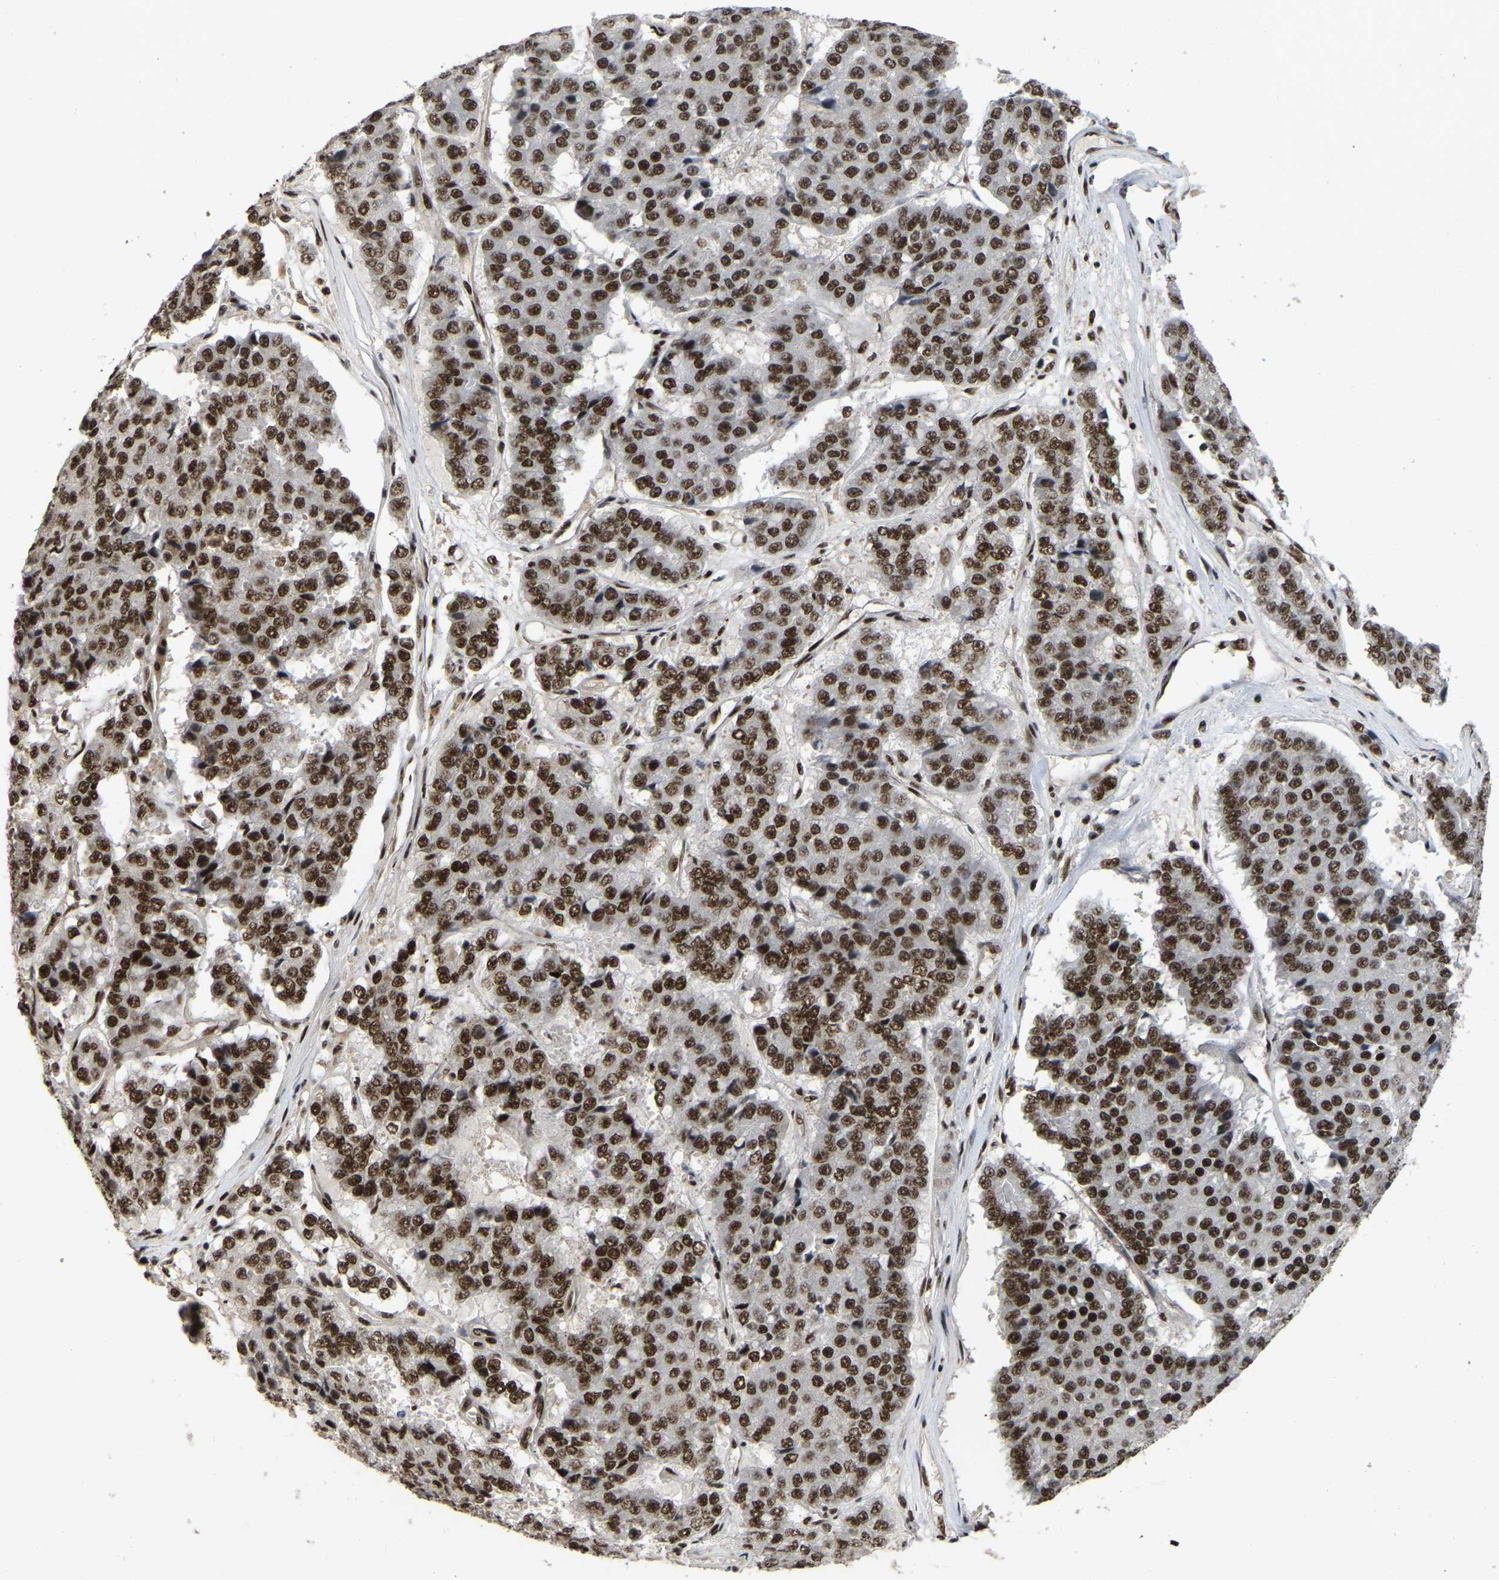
{"staining": {"intensity": "moderate", "quantity": ">75%", "location": "nuclear"}, "tissue": "pancreatic cancer", "cell_type": "Tumor cells", "image_type": "cancer", "snomed": [{"axis": "morphology", "description": "Adenocarcinoma, NOS"}, {"axis": "topography", "description": "Pancreas"}], "caption": "Immunohistochemical staining of human pancreatic adenocarcinoma exhibits medium levels of moderate nuclear protein positivity in about >75% of tumor cells.", "gene": "TBL1XR1", "patient": {"sex": "male", "age": 50}}